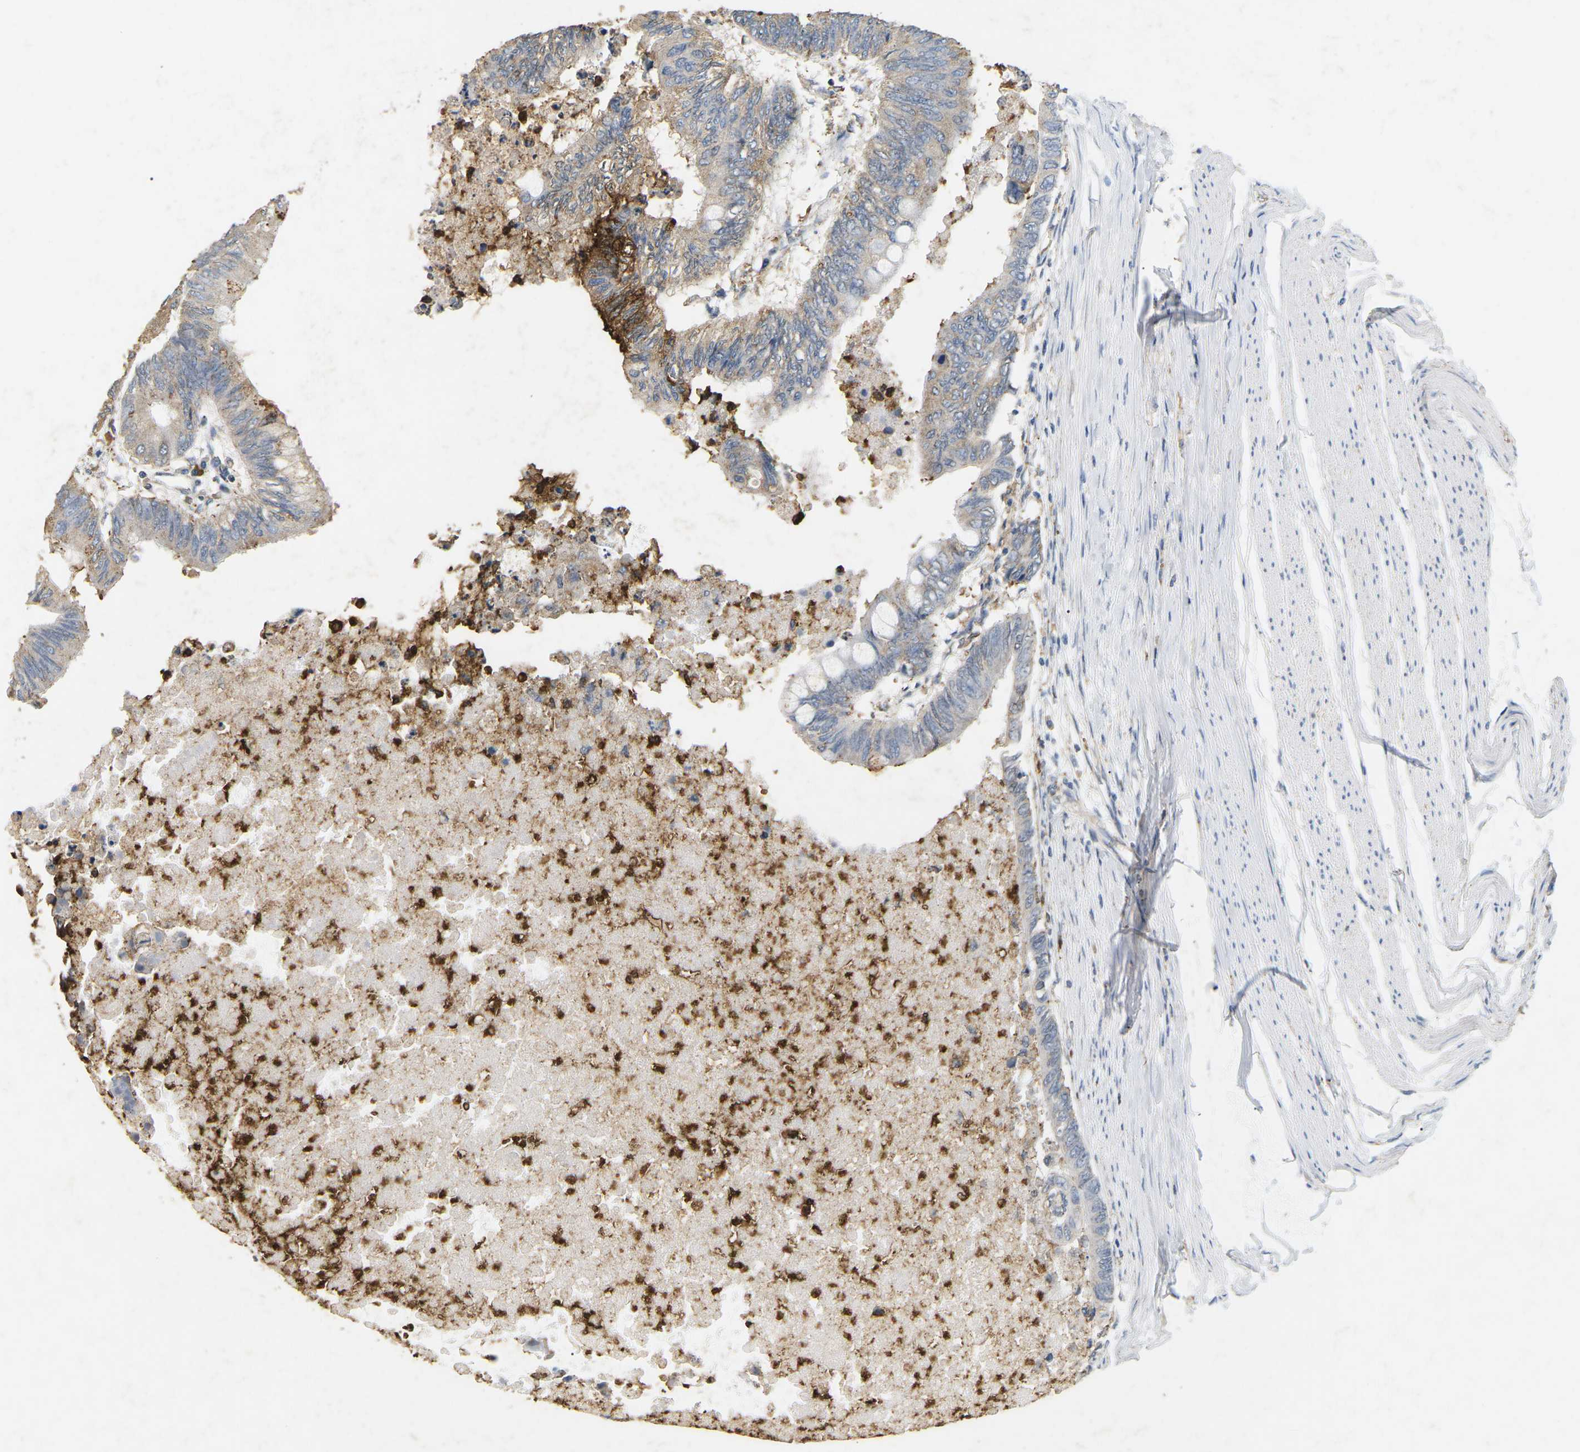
{"staining": {"intensity": "weak", "quantity": ">75%", "location": "cytoplasmic/membranous"}, "tissue": "colorectal cancer", "cell_type": "Tumor cells", "image_type": "cancer", "snomed": [{"axis": "morphology", "description": "Normal tissue, NOS"}, {"axis": "morphology", "description": "Adenocarcinoma, NOS"}, {"axis": "topography", "description": "Rectum"}, {"axis": "topography", "description": "Peripheral nerve tissue"}], "caption": "Human colorectal adenocarcinoma stained with a brown dye shows weak cytoplasmic/membranous positive staining in approximately >75% of tumor cells.", "gene": "ADM", "patient": {"sex": "male", "age": 92}}